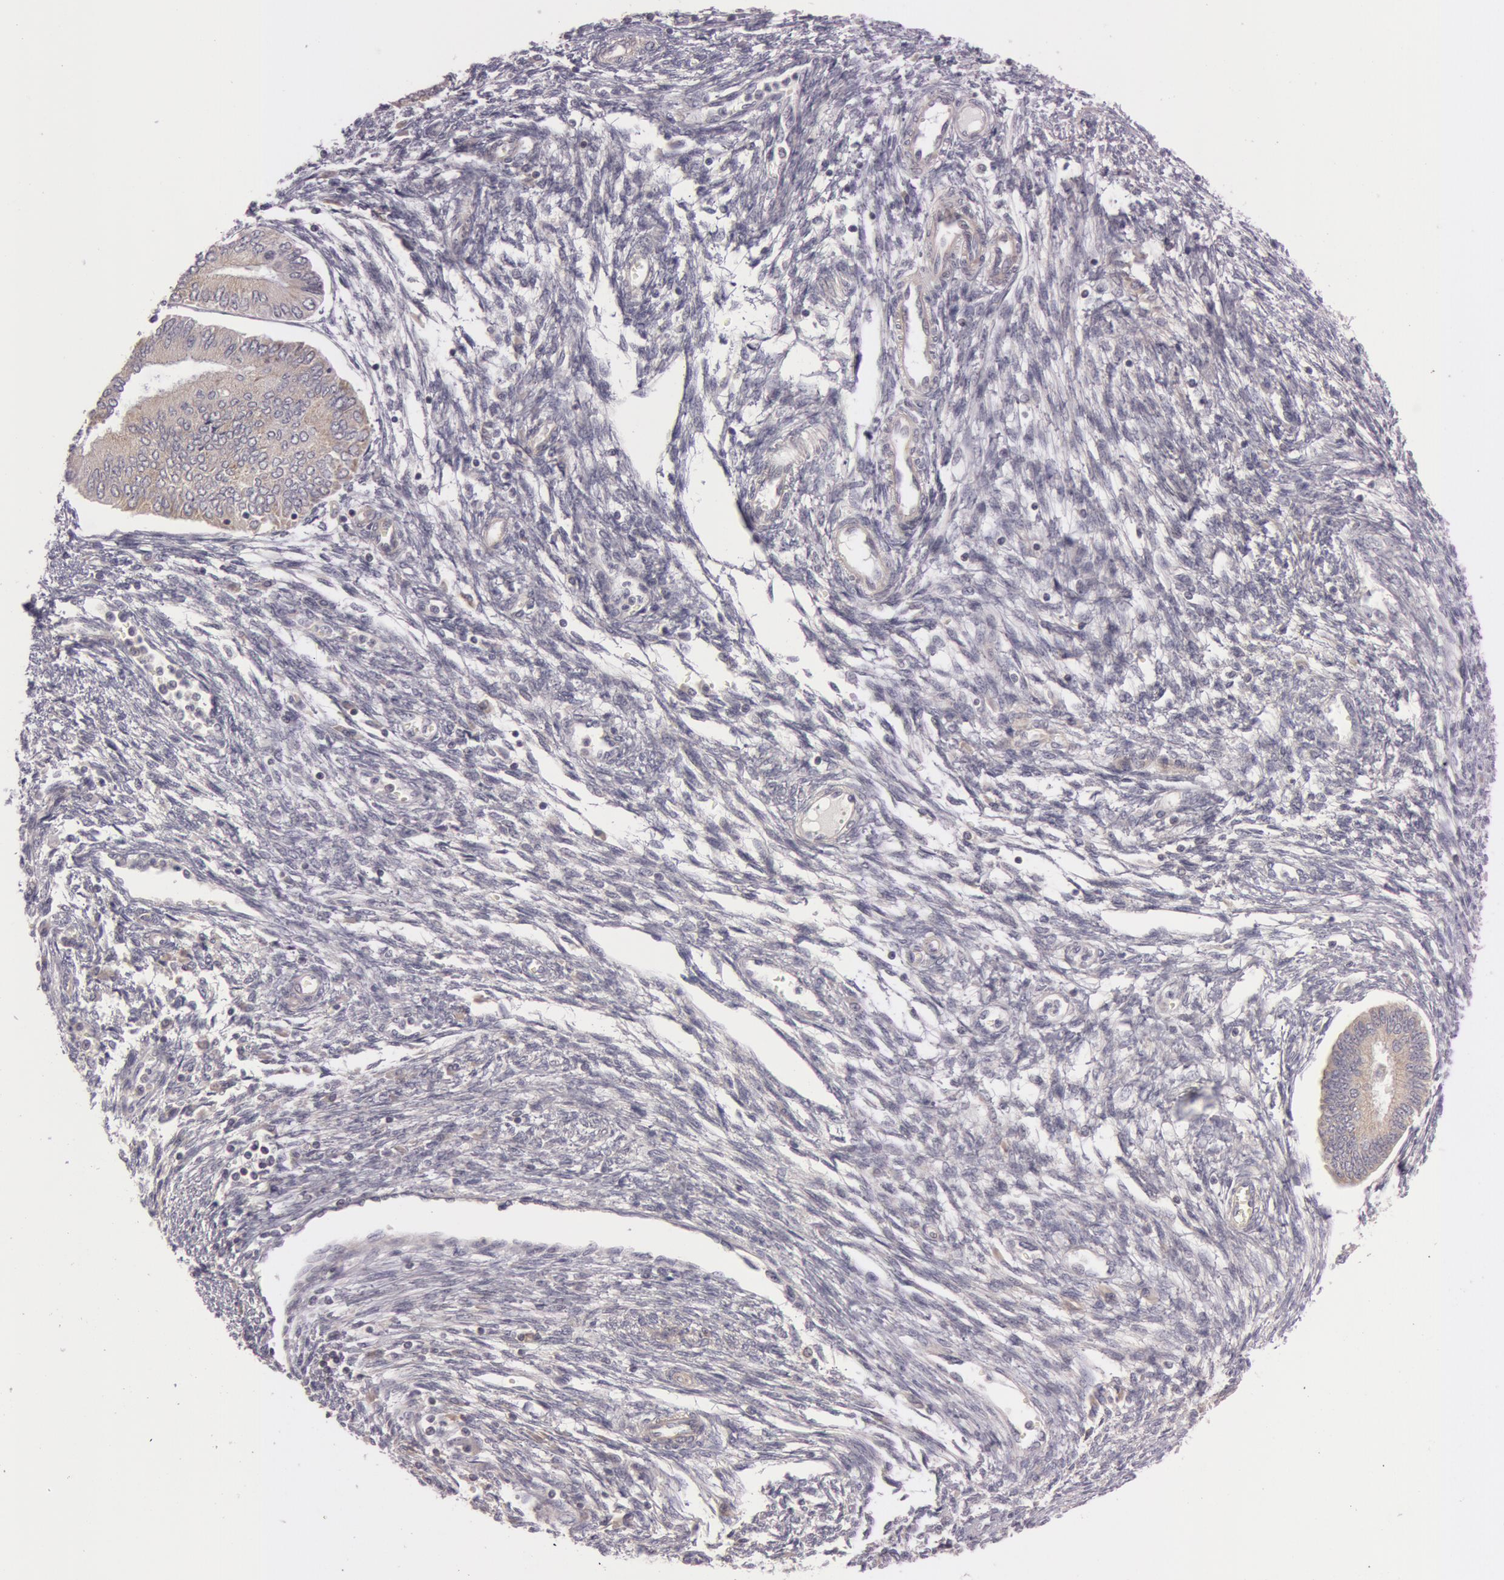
{"staining": {"intensity": "weak", "quantity": "25%-75%", "location": "cytoplasmic/membranous"}, "tissue": "endometrial cancer", "cell_type": "Tumor cells", "image_type": "cancer", "snomed": [{"axis": "morphology", "description": "Adenocarcinoma, NOS"}, {"axis": "topography", "description": "Endometrium"}], "caption": "Endometrial adenocarcinoma stained with a protein marker reveals weak staining in tumor cells.", "gene": "RALGAPA1", "patient": {"sex": "female", "age": 51}}